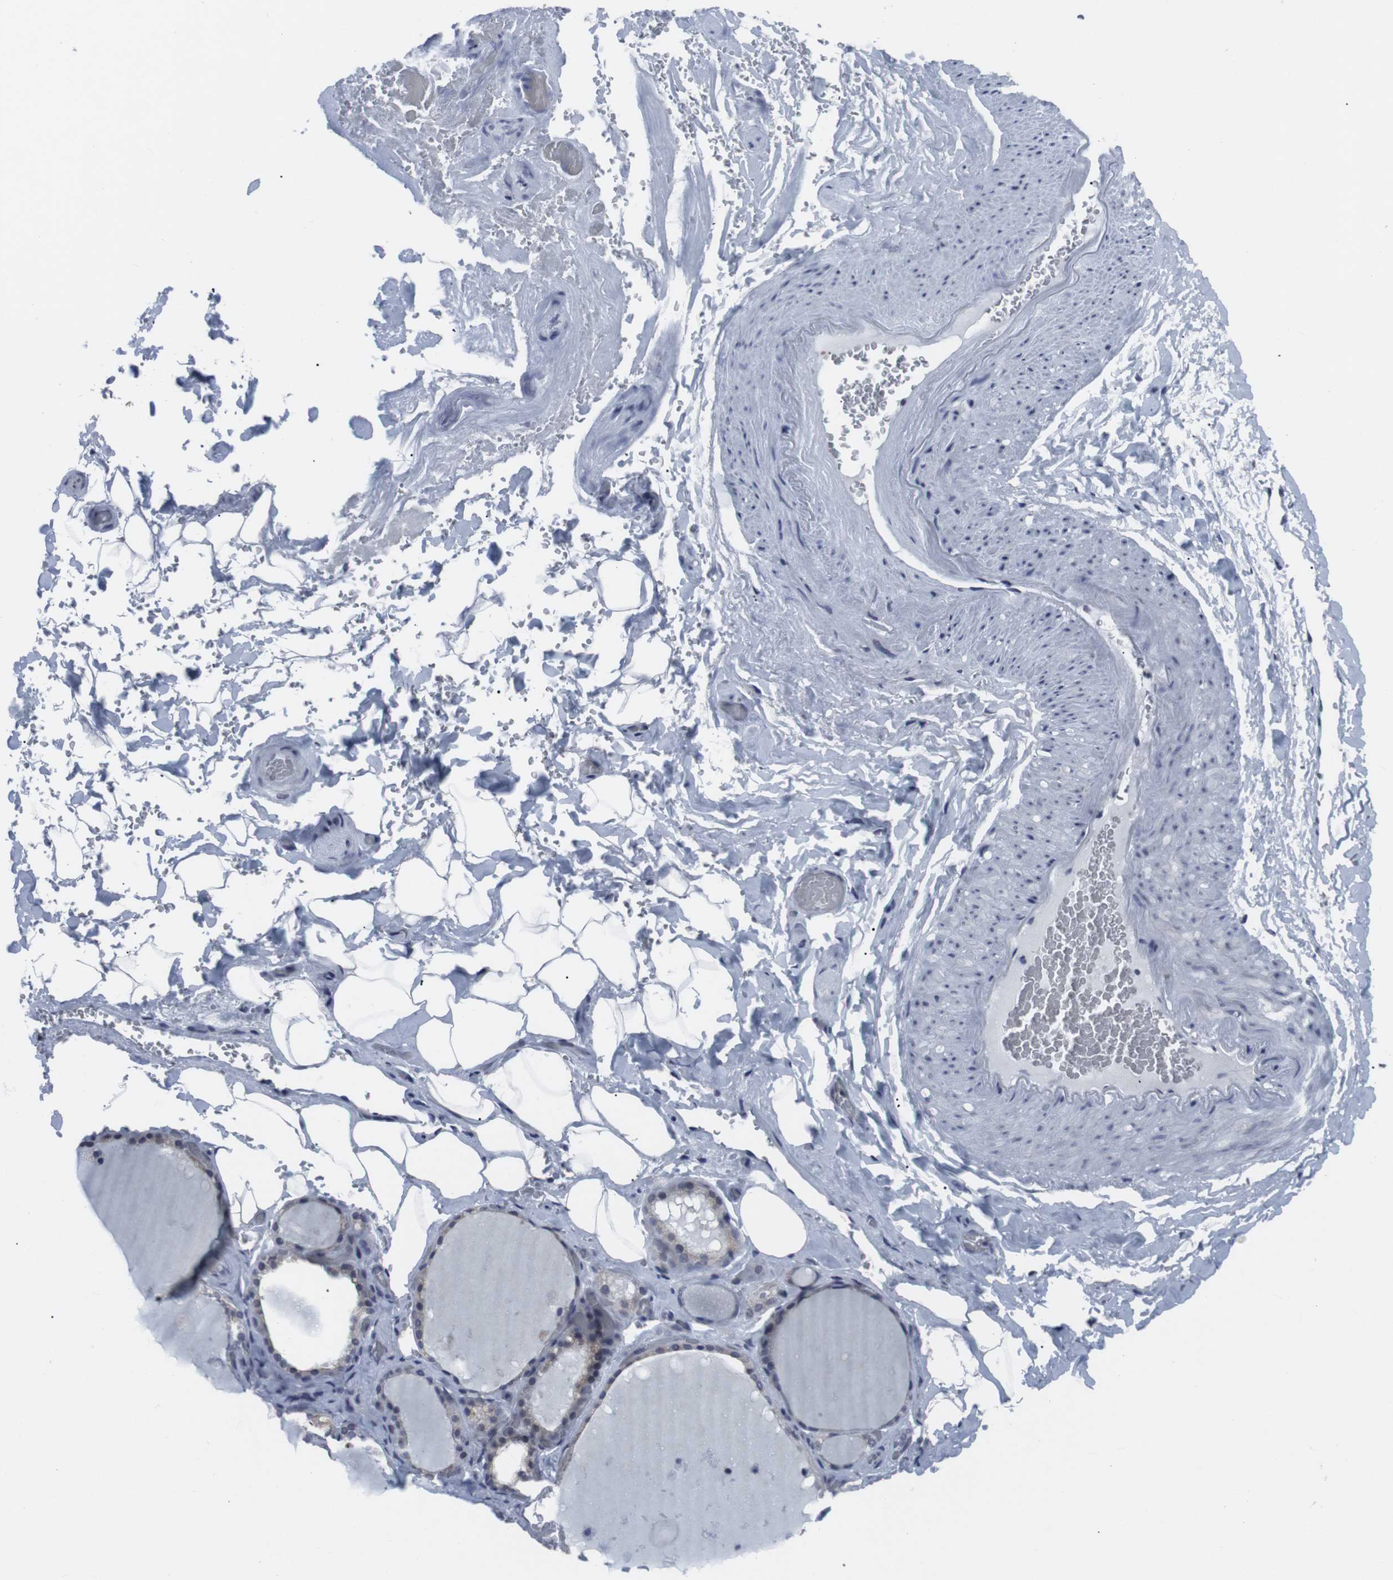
{"staining": {"intensity": "moderate", "quantity": "25%-75%", "location": "nuclear"}, "tissue": "thyroid gland", "cell_type": "Glandular cells", "image_type": "normal", "snomed": [{"axis": "morphology", "description": "Normal tissue, NOS"}, {"axis": "topography", "description": "Thyroid gland"}], "caption": "Immunohistochemistry (IHC) (DAB (3,3'-diaminobenzidine)) staining of normal thyroid gland demonstrates moderate nuclear protein staining in approximately 25%-75% of glandular cells. (DAB (3,3'-diaminobenzidine) IHC with brightfield microscopy, high magnification).", "gene": "GEMIN2", "patient": {"sex": "male", "age": 61}}